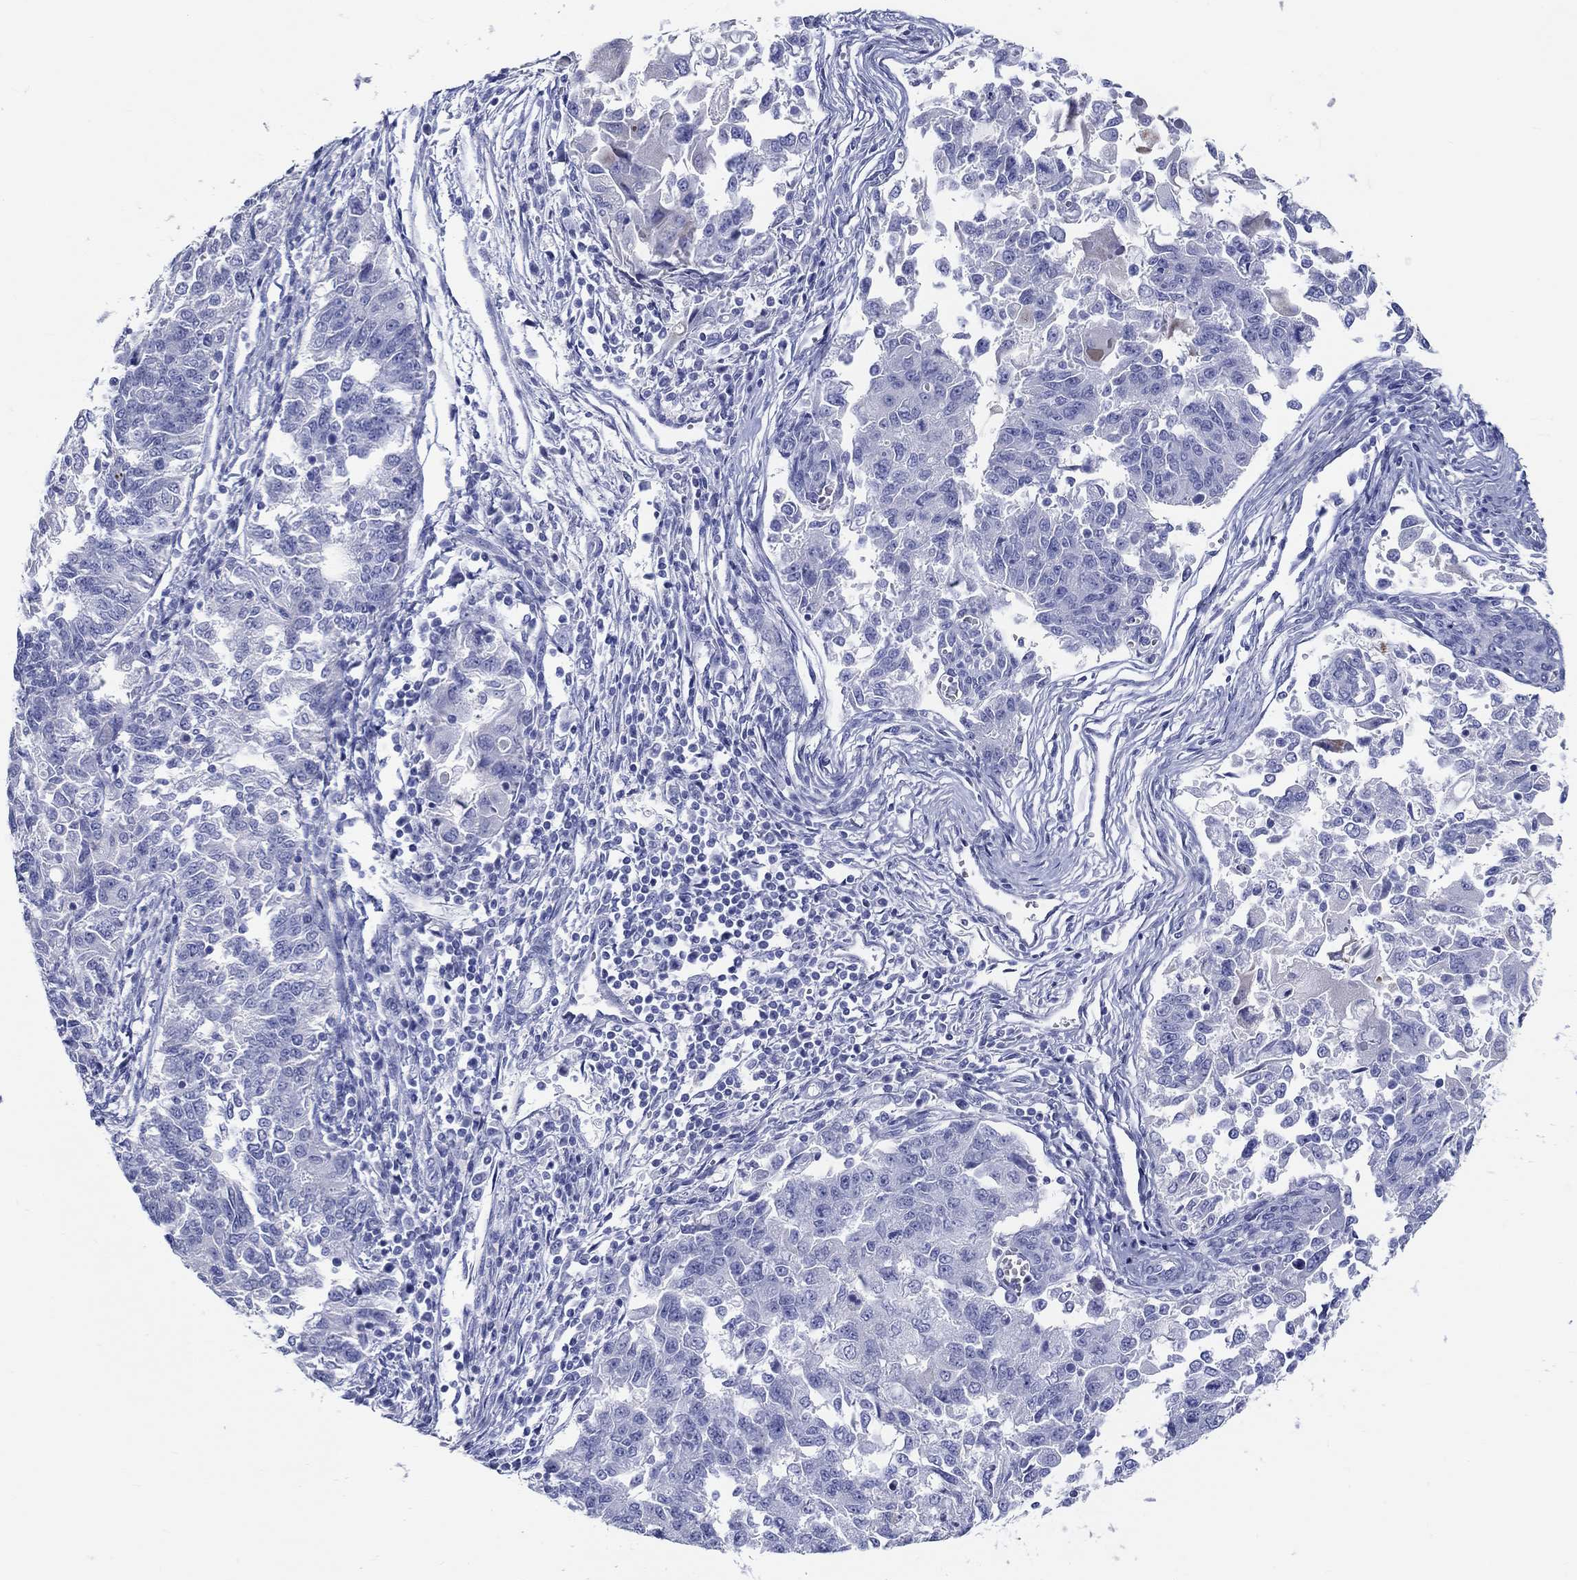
{"staining": {"intensity": "negative", "quantity": "none", "location": "none"}, "tissue": "endometrial cancer", "cell_type": "Tumor cells", "image_type": "cancer", "snomed": [{"axis": "morphology", "description": "Adenocarcinoma, NOS"}, {"axis": "topography", "description": "Endometrium"}], "caption": "Protein analysis of adenocarcinoma (endometrial) displays no significant staining in tumor cells.", "gene": "CRYGS", "patient": {"sex": "female", "age": 43}}